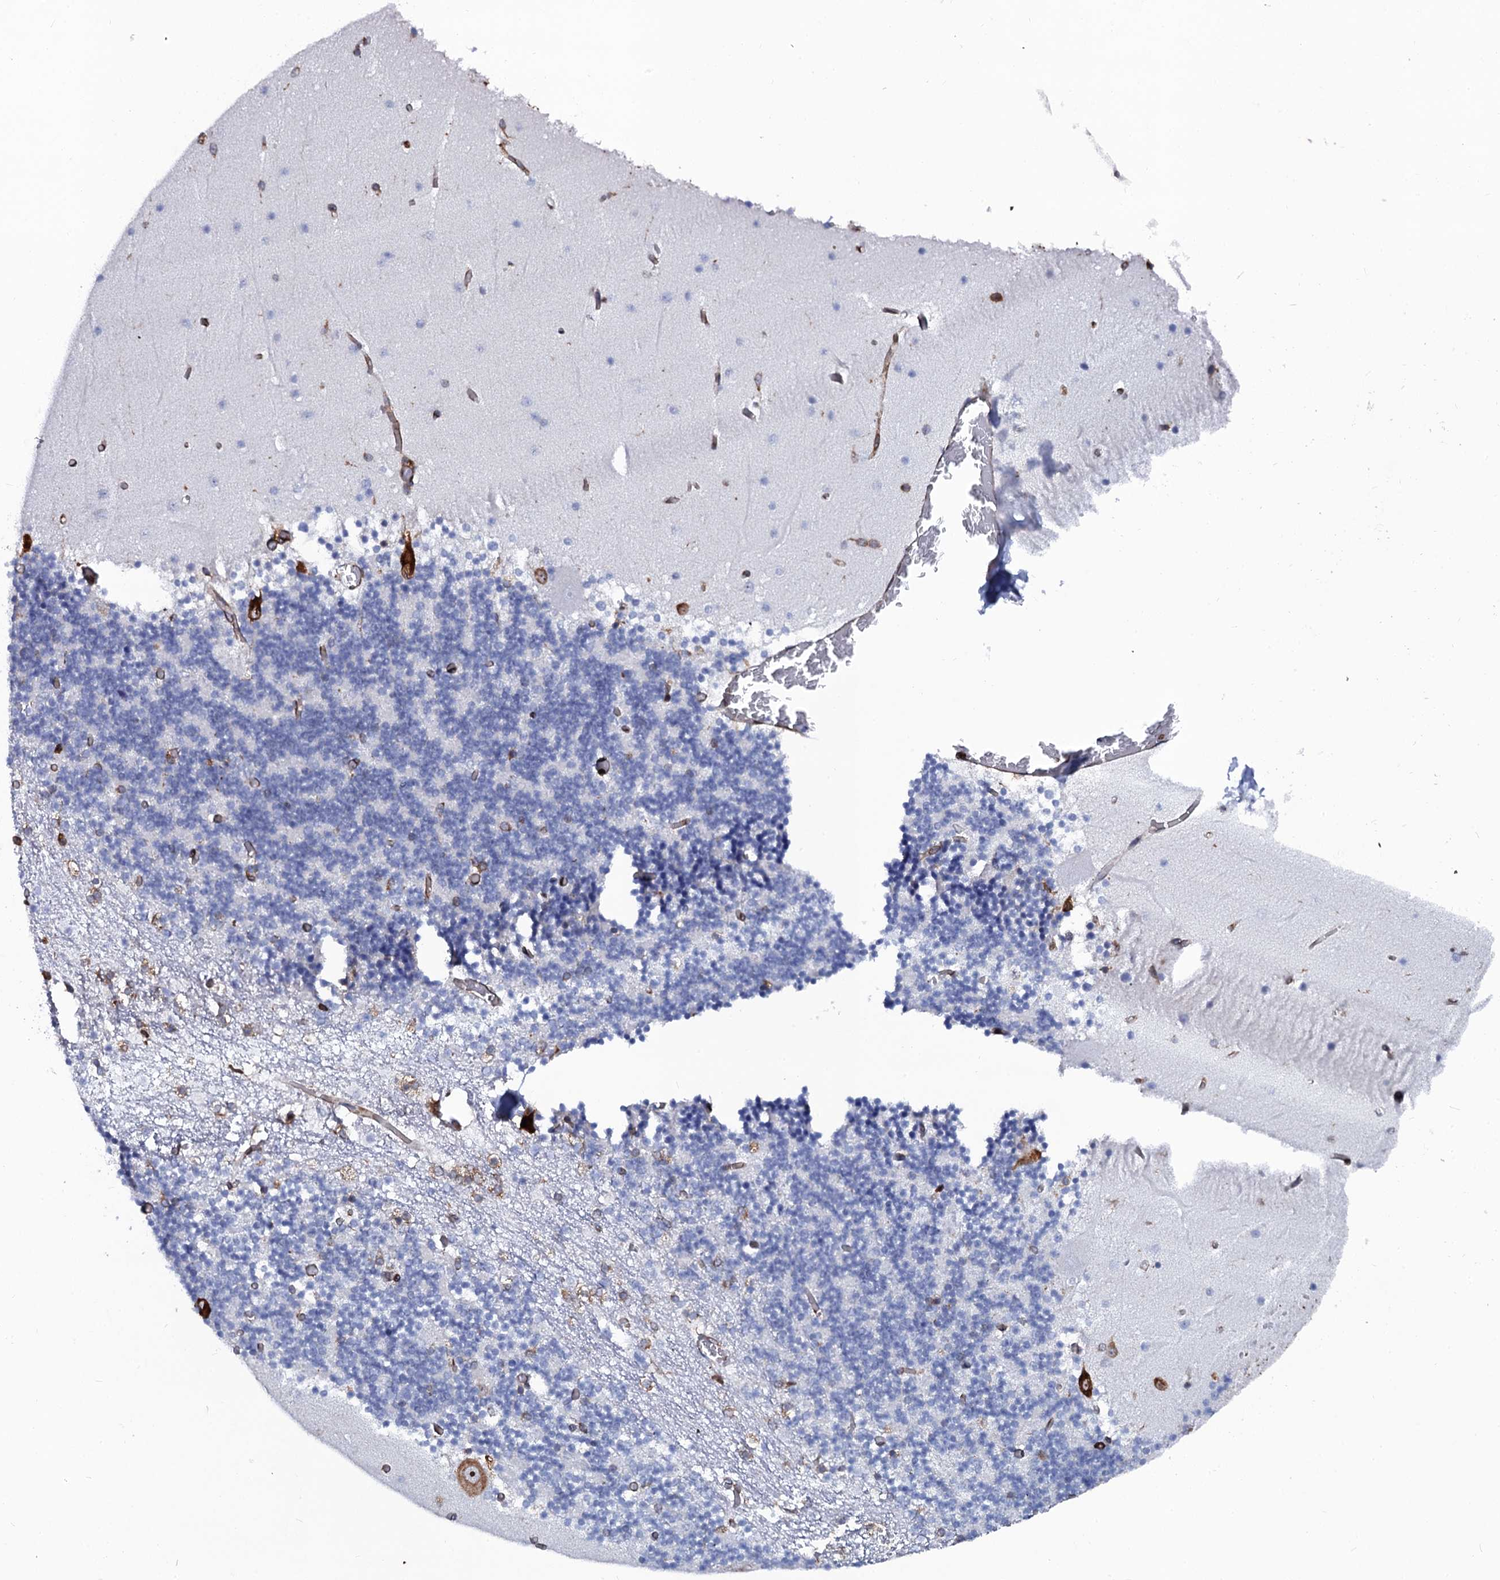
{"staining": {"intensity": "moderate", "quantity": "25%-75%", "location": "cytoplasmic/membranous"}, "tissue": "cerebellum", "cell_type": "Cells in granular layer", "image_type": "normal", "snomed": [{"axis": "morphology", "description": "Normal tissue, NOS"}, {"axis": "topography", "description": "Cerebellum"}], "caption": "Immunohistochemistry (DAB) staining of unremarkable human cerebellum shows moderate cytoplasmic/membranous protein expression in about 25%-75% of cells in granular layer.", "gene": "SPTY2D1", "patient": {"sex": "female", "age": 28}}